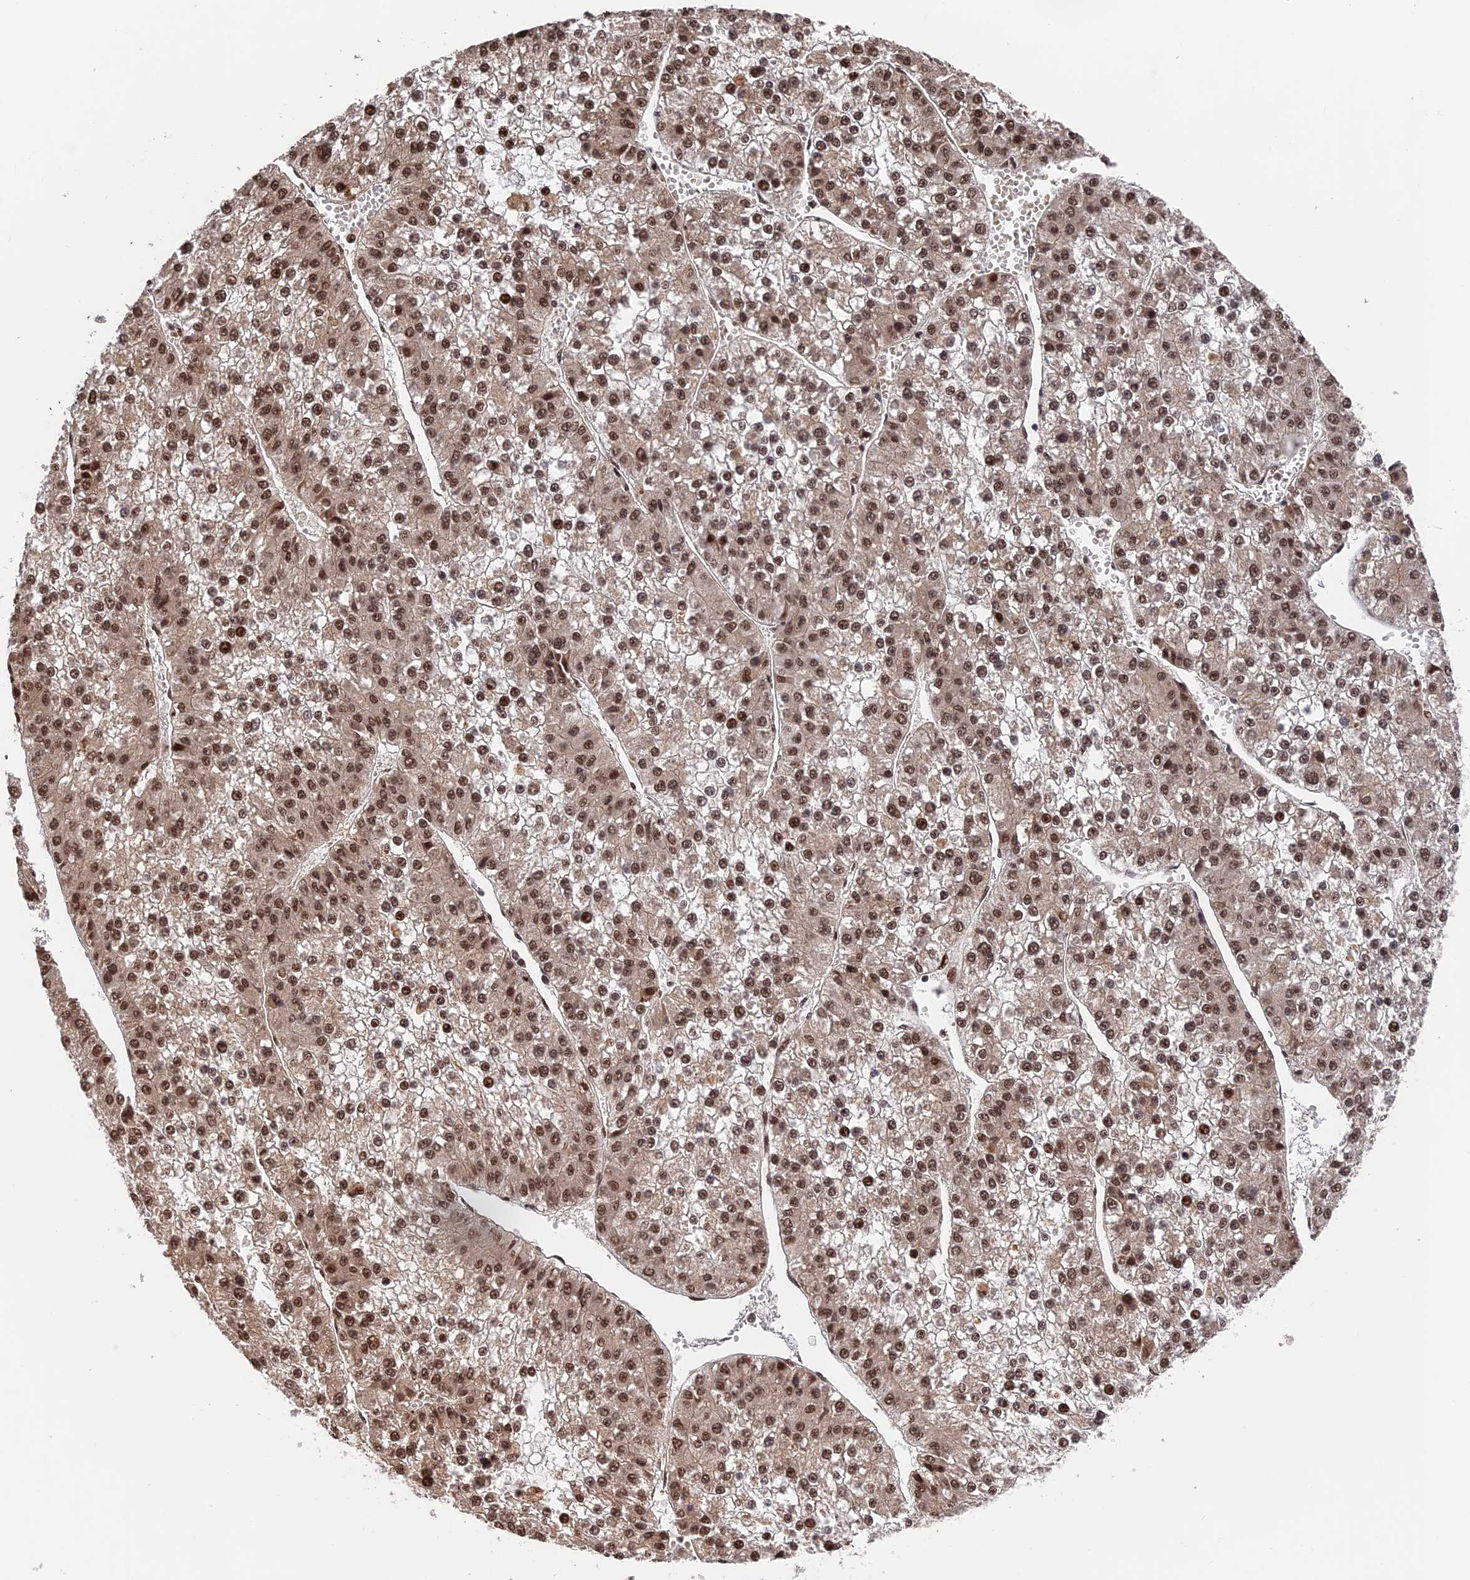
{"staining": {"intensity": "strong", "quantity": ">75%", "location": "nuclear"}, "tissue": "liver cancer", "cell_type": "Tumor cells", "image_type": "cancer", "snomed": [{"axis": "morphology", "description": "Carcinoma, Hepatocellular, NOS"}, {"axis": "topography", "description": "Liver"}], "caption": "There is high levels of strong nuclear expression in tumor cells of liver cancer (hepatocellular carcinoma), as demonstrated by immunohistochemical staining (brown color).", "gene": "OSBPL1A", "patient": {"sex": "female", "age": 73}}